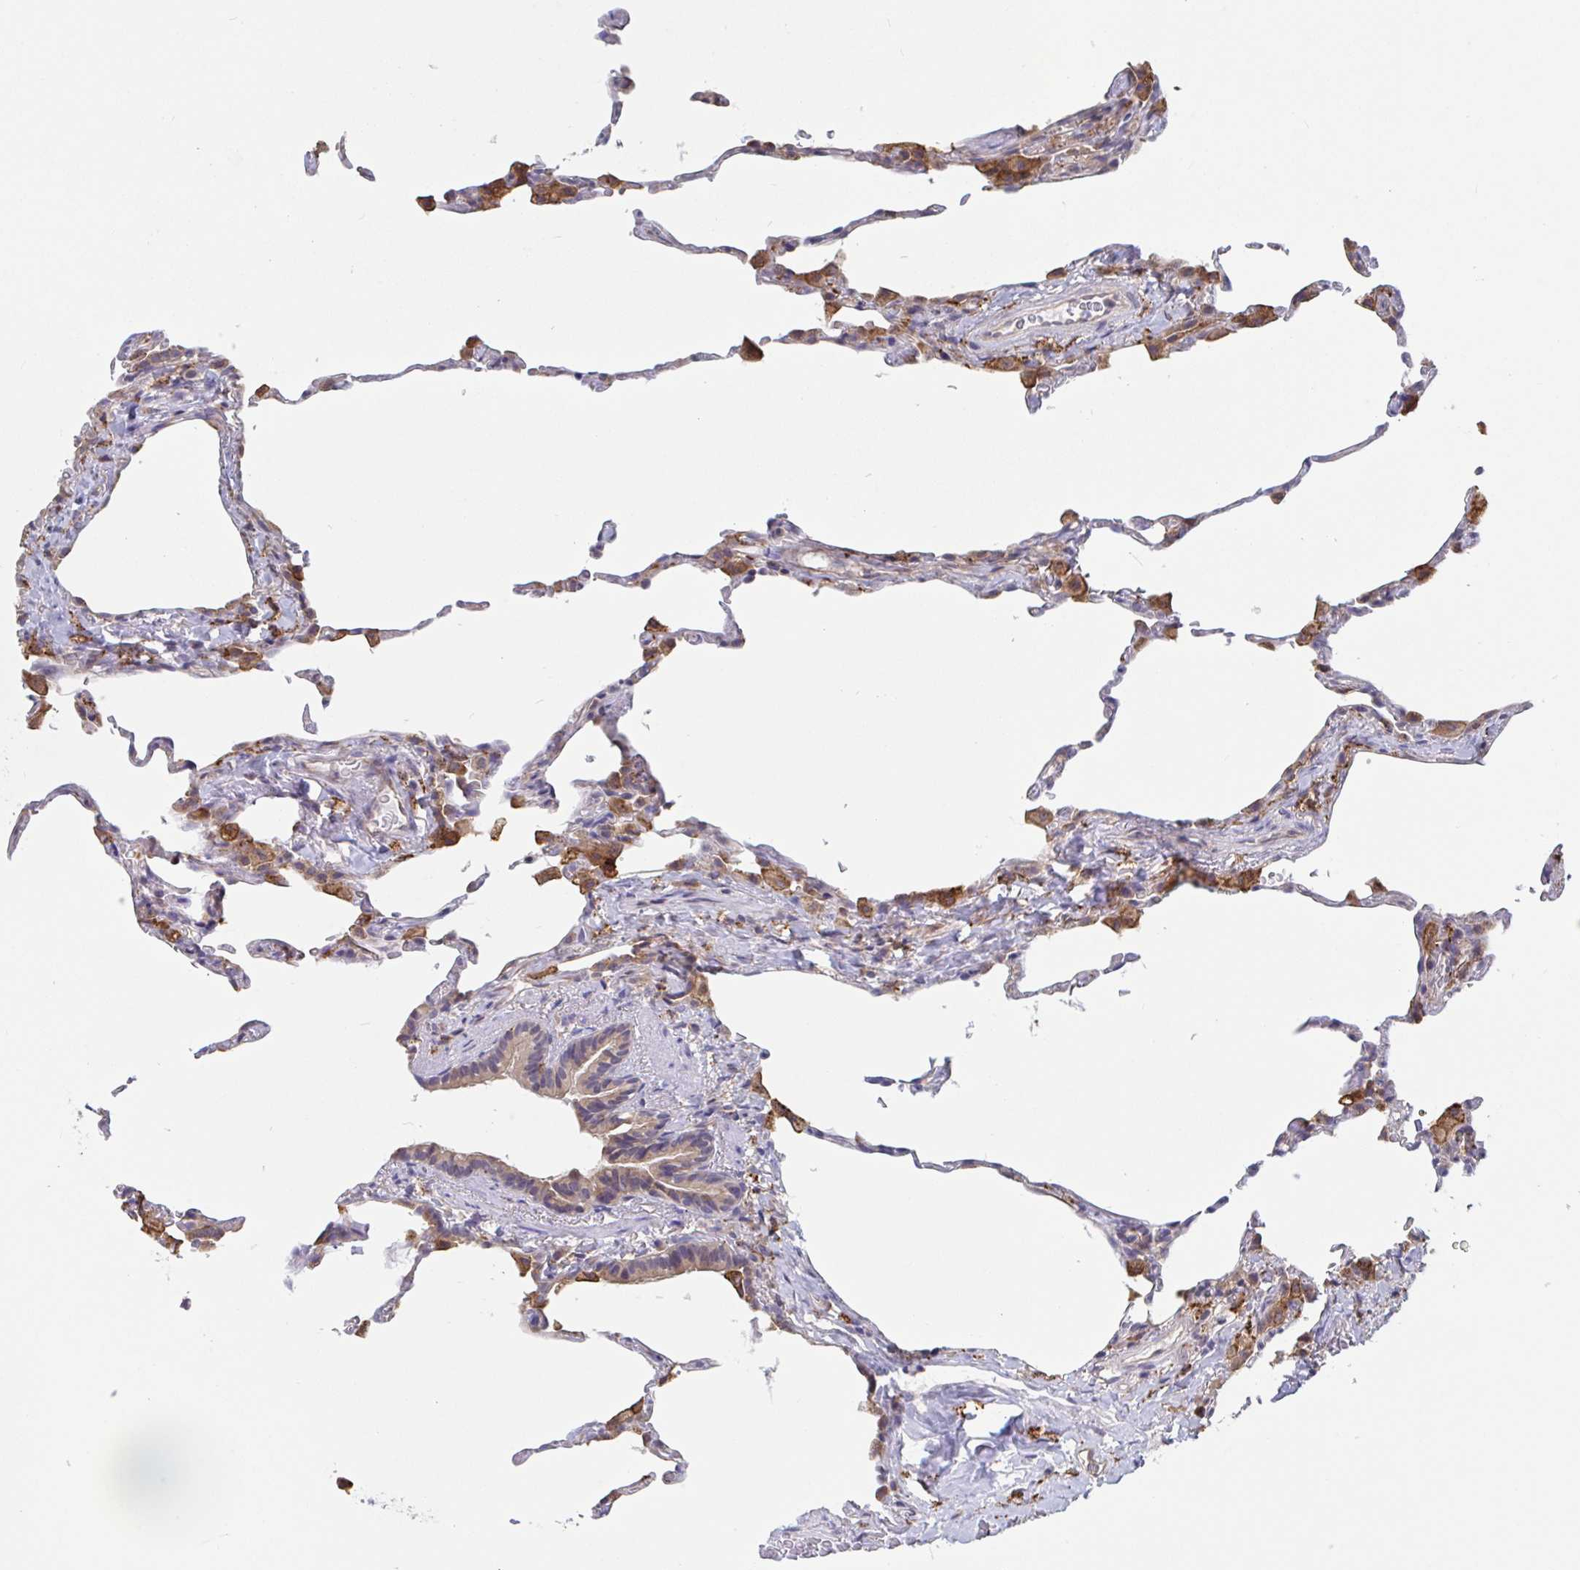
{"staining": {"intensity": "moderate", "quantity": "25%-75%", "location": "cytoplasmic/membranous"}, "tissue": "lung", "cell_type": "Alveolar cells", "image_type": "normal", "snomed": [{"axis": "morphology", "description": "Normal tissue, NOS"}, {"axis": "topography", "description": "Lung"}], "caption": "Alveolar cells show moderate cytoplasmic/membranous expression in about 25%-75% of cells in unremarkable lung.", "gene": "SNX8", "patient": {"sex": "female", "age": 57}}